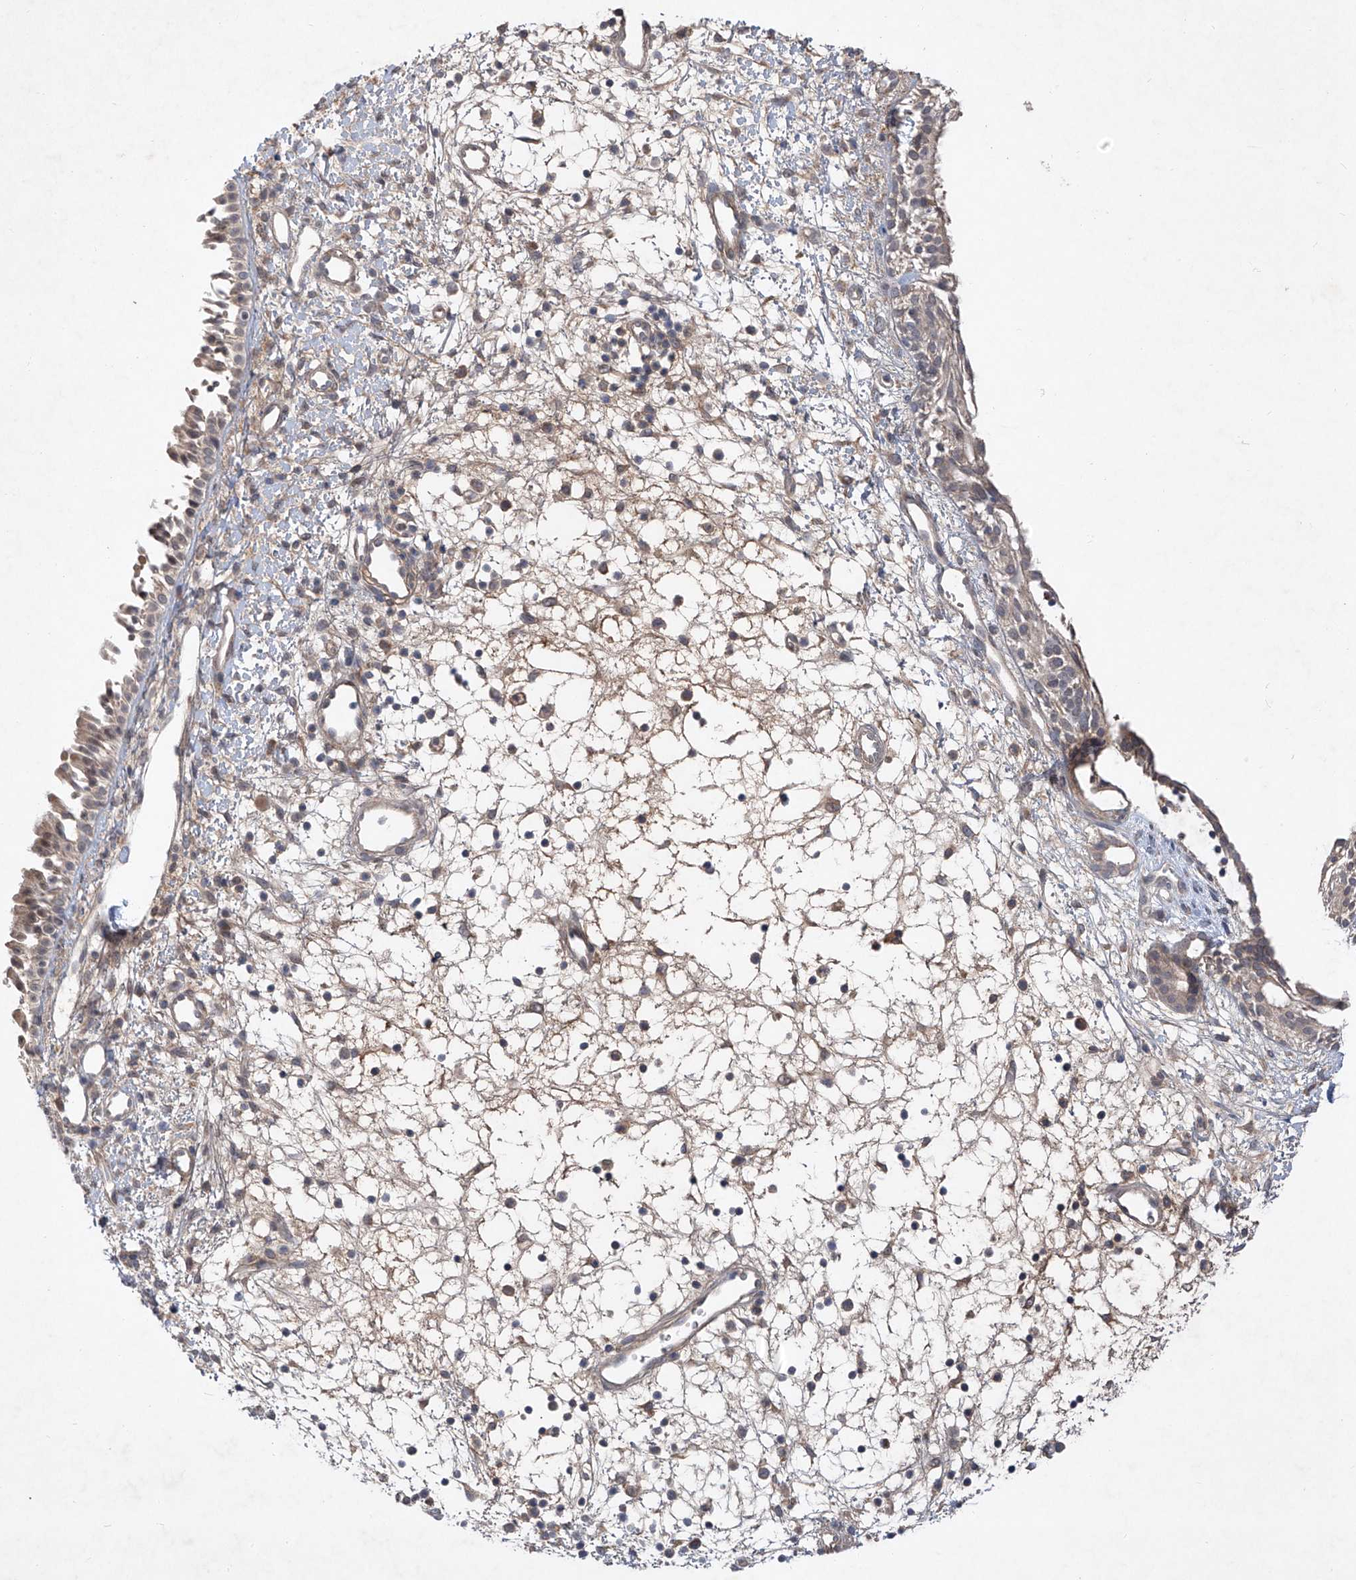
{"staining": {"intensity": "weak", "quantity": ">75%", "location": "cytoplasmic/membranous"}, "tissue": "nasopharynx", "cell_type": "Respiratory epithelial cells", "image_type": "normal", "snomed": [{"axis": "morphology", "description": "Normal tissue, NOS"}, {"axis": "topography", "description": "Nasopharynx"}], "caption": "Immunohistochemical staining of unremarkable nasopharynx shows low levels of weak cytoplasmic/membranous positivity in approximately >75% of respiratory epithelial cells.", "gene": "FAM135A", "patient": {"sex": "male", "age": 22}}